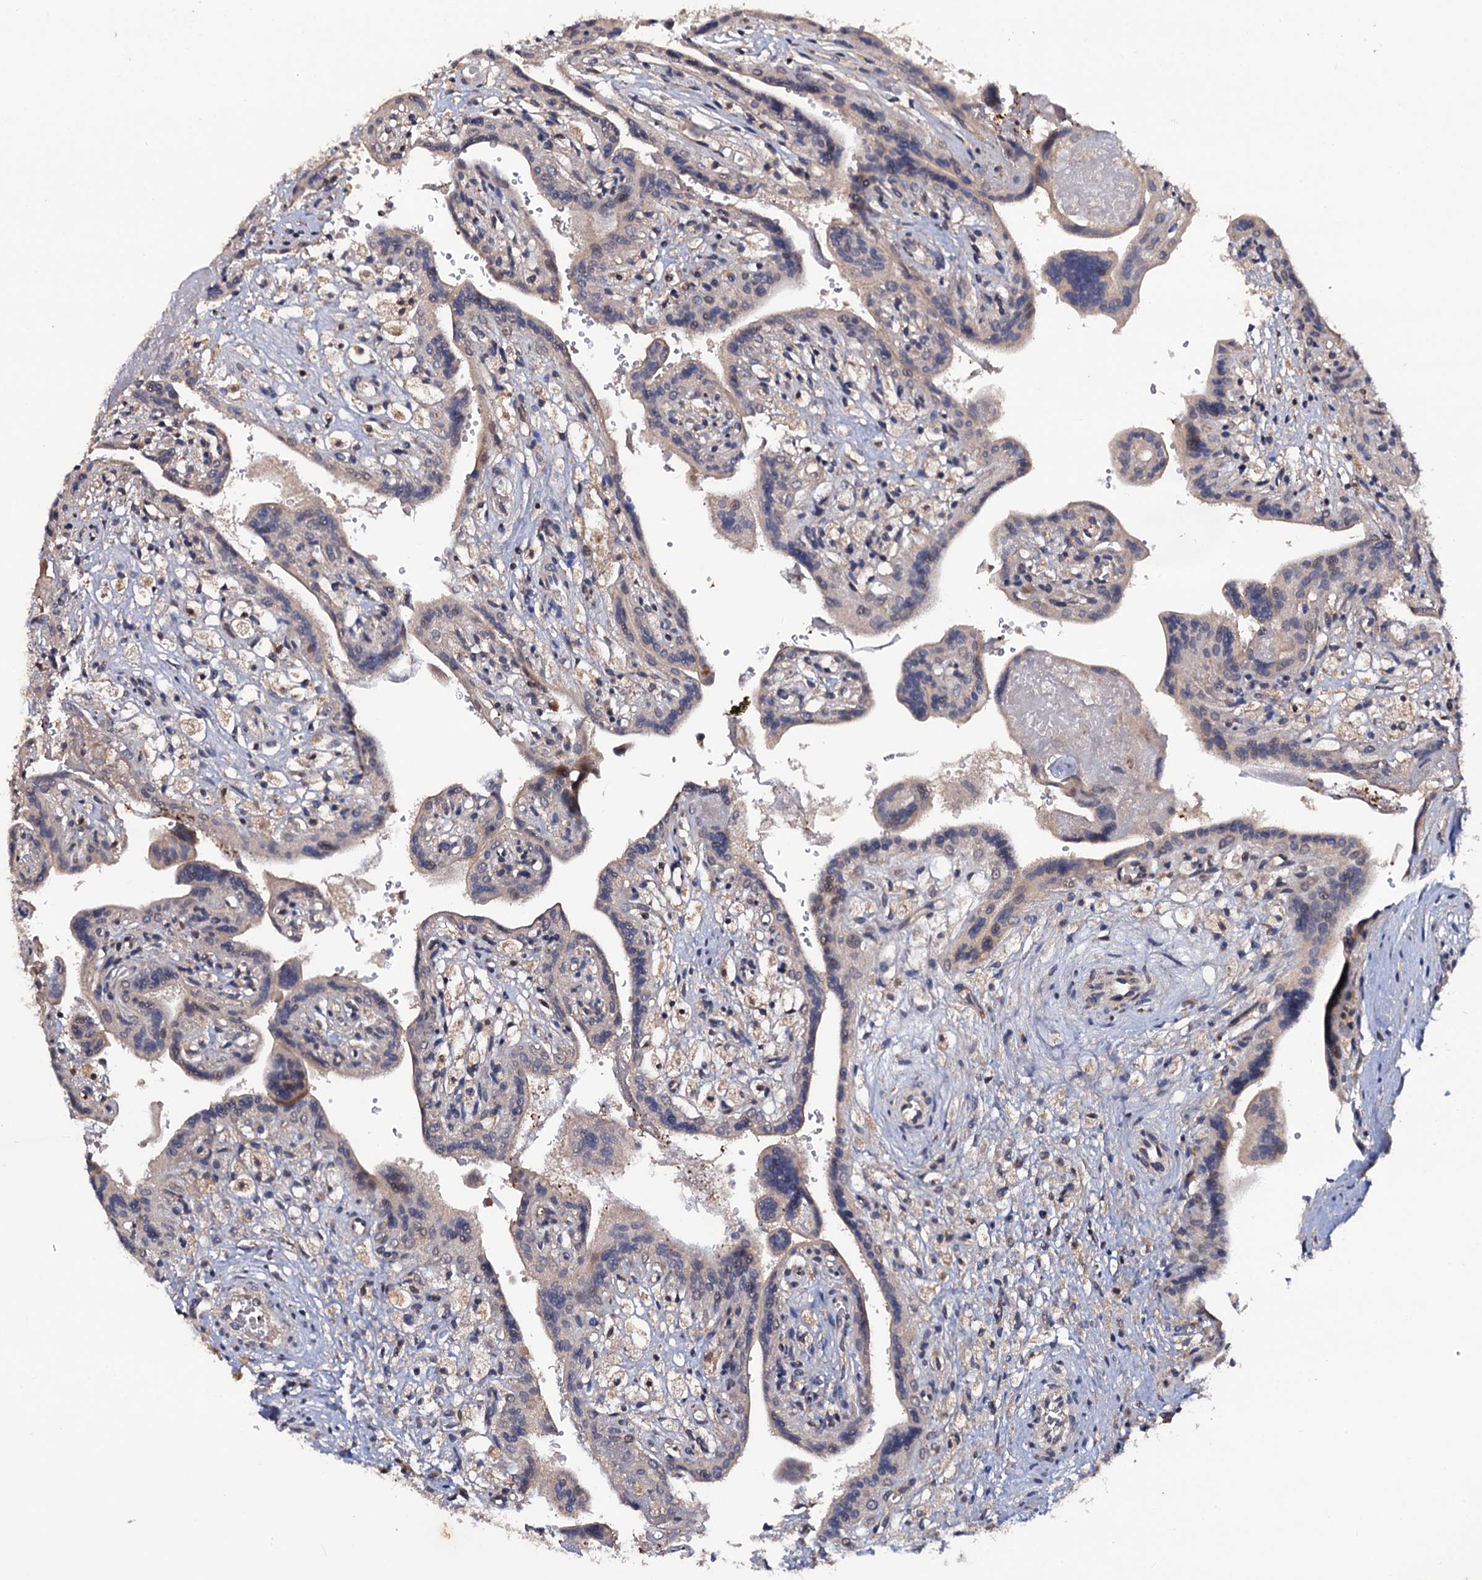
{"staining": {"intensity": "weak", "quantity": "25%-75%", "location": "cytoplasmic/membranous"}, "tissue": "placenta", "cell_type": "Trophoblastic cells", "image_type": "normal", "snomed": [{"axis": "morphology", "description": "Normal tissue, NOS"}, {"axis": "topography", "description": "Placenta"}], "caption": "Immunohistochemistry (DAB) staining of normal human placenta displays weak cytoplasmic/membranous protein staining in about 25%-75% of trophoblastic cells.", "gene": "LRRC63", "patient": {"sex": "female", "age": 37}}